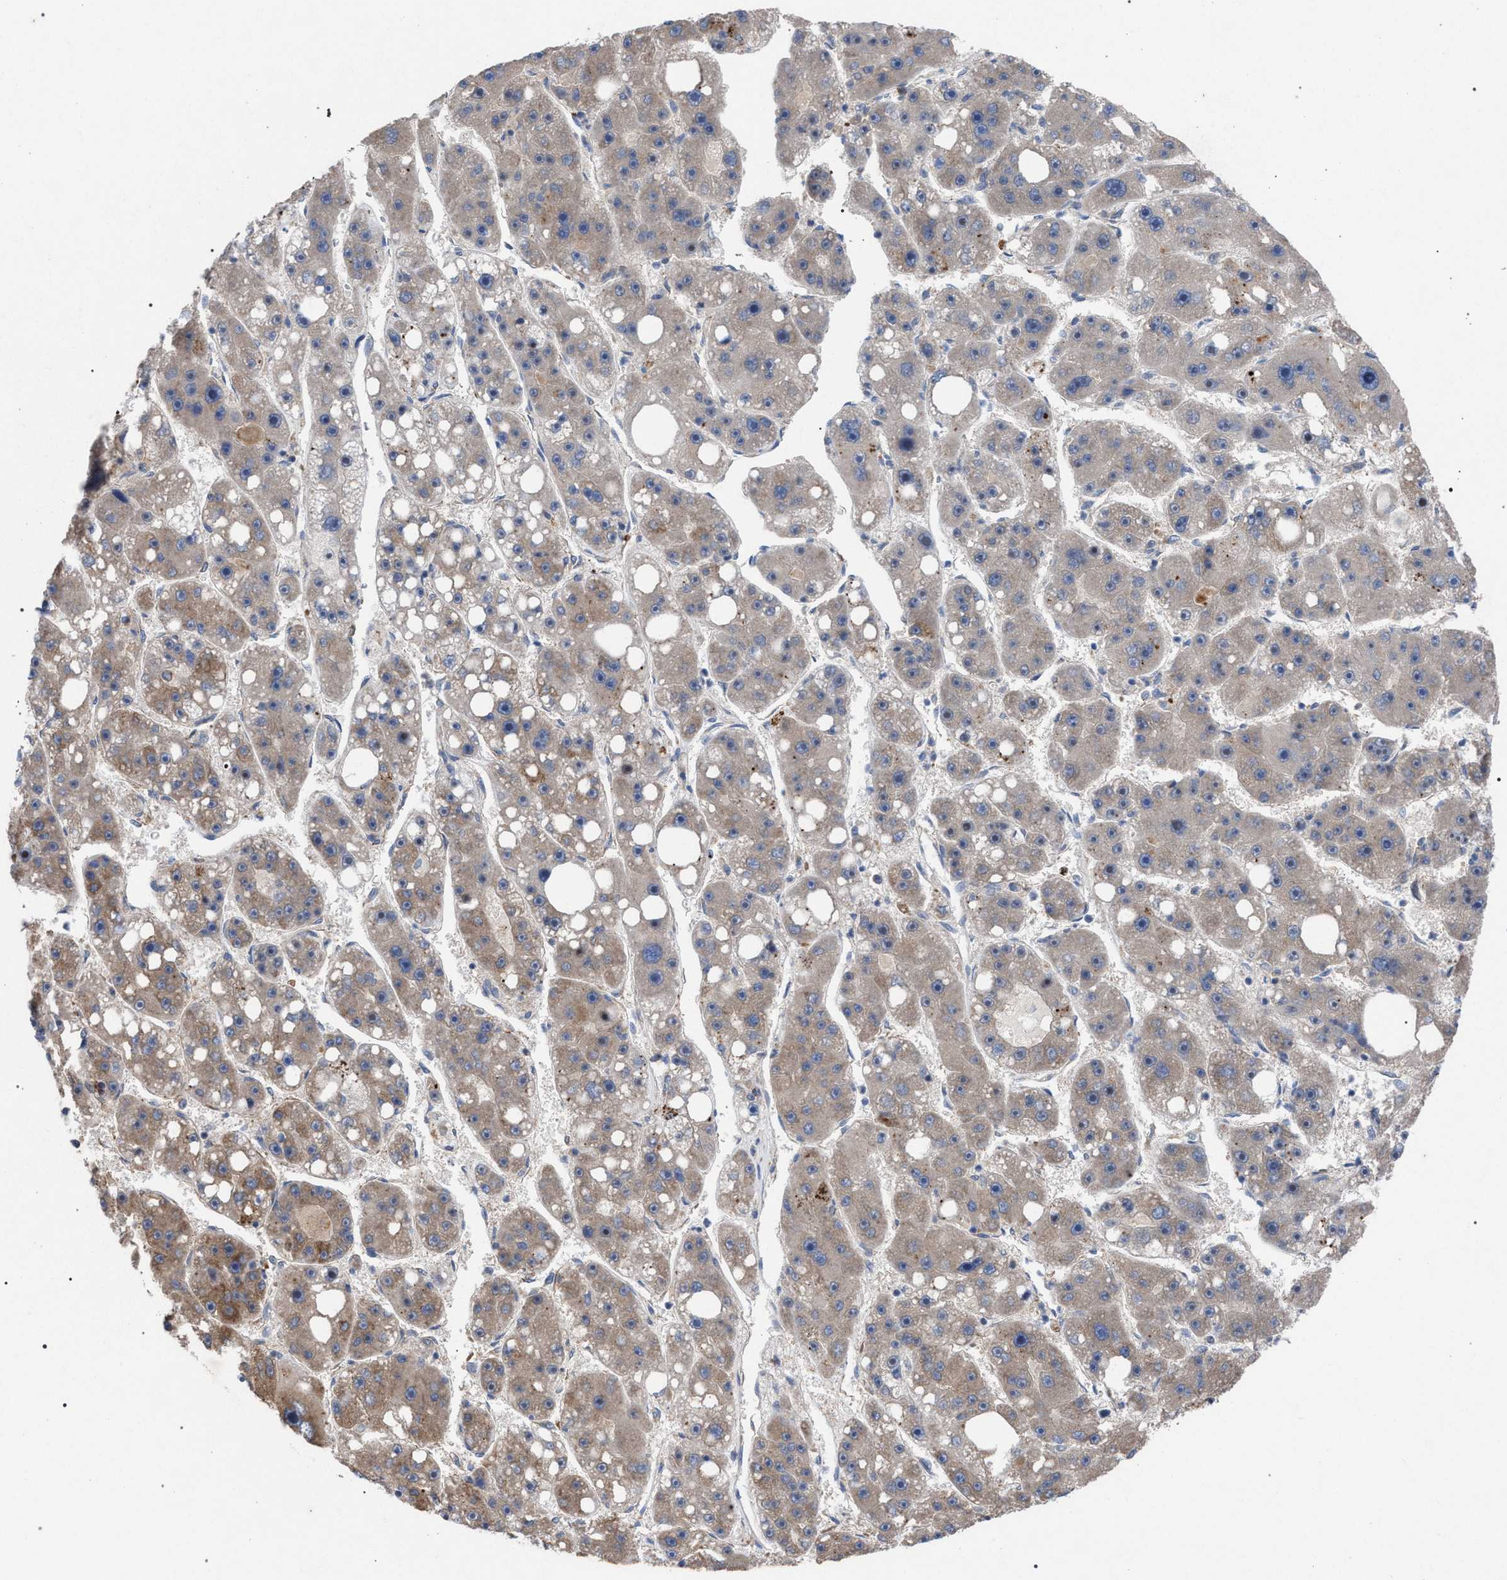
{"staining": {"intensity": "moderate", "quantity": "25%-75%", "location": "cytoplasmic/membranous"}, "tissue": "liver cancer", "cell_type": "Tumor cells", "image_type": "cancer", "snomed": [{"axis": "morphology", "description": "Carcinoma, Hepatocellular, NOS"}, {"axis": "topography", "description": "Liver"}], "caption": "Tumor cells display medium levels of moderate cytoplasmic/membranous staining in about 25%-75% of cells in liver hepatocellular carcinoma.", "gene": "CDR2L", "patient": {"sex": "female", "age": 61}}